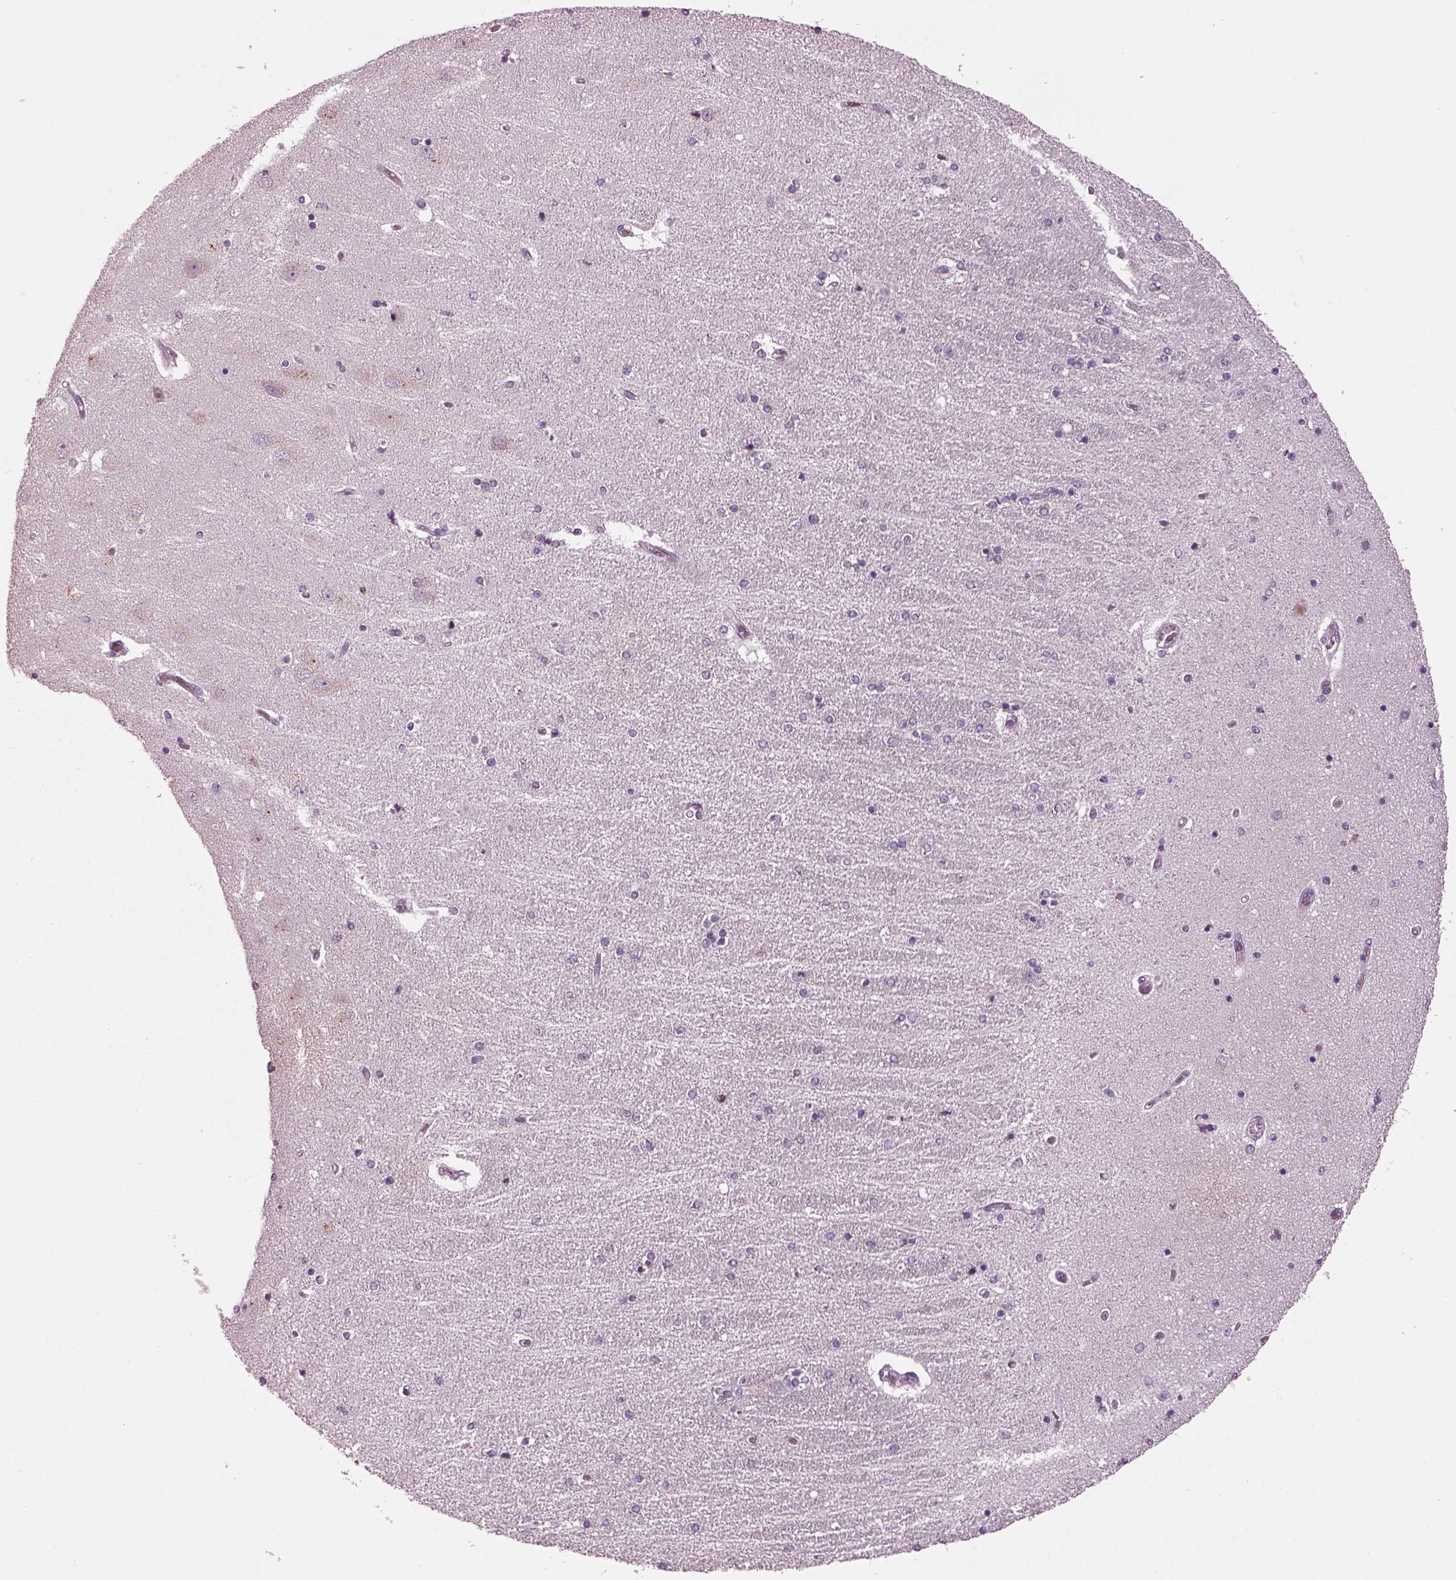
{"staining": {"intensity": "negative", "quantity": "none", "location": "none"}, "tissue": "hippocampus", "cell_type": "Glial cells", "image_type": "normal", "snomed": [{"axis": "morphology", "description": "Normal tissue, NOS"}, {"axis": "topography", "description": "Hippocampus"}], "caption": "IHC histopathology image of normal human hippocampus stained for a protein (brown), which reveals no staining in glial cells. The staining is performed using DAB brown chromogen with nuclei counter-stained in using hematoxylin.", "gene": "TMEM231", "patient": {"sex": "female", "age": 54}}